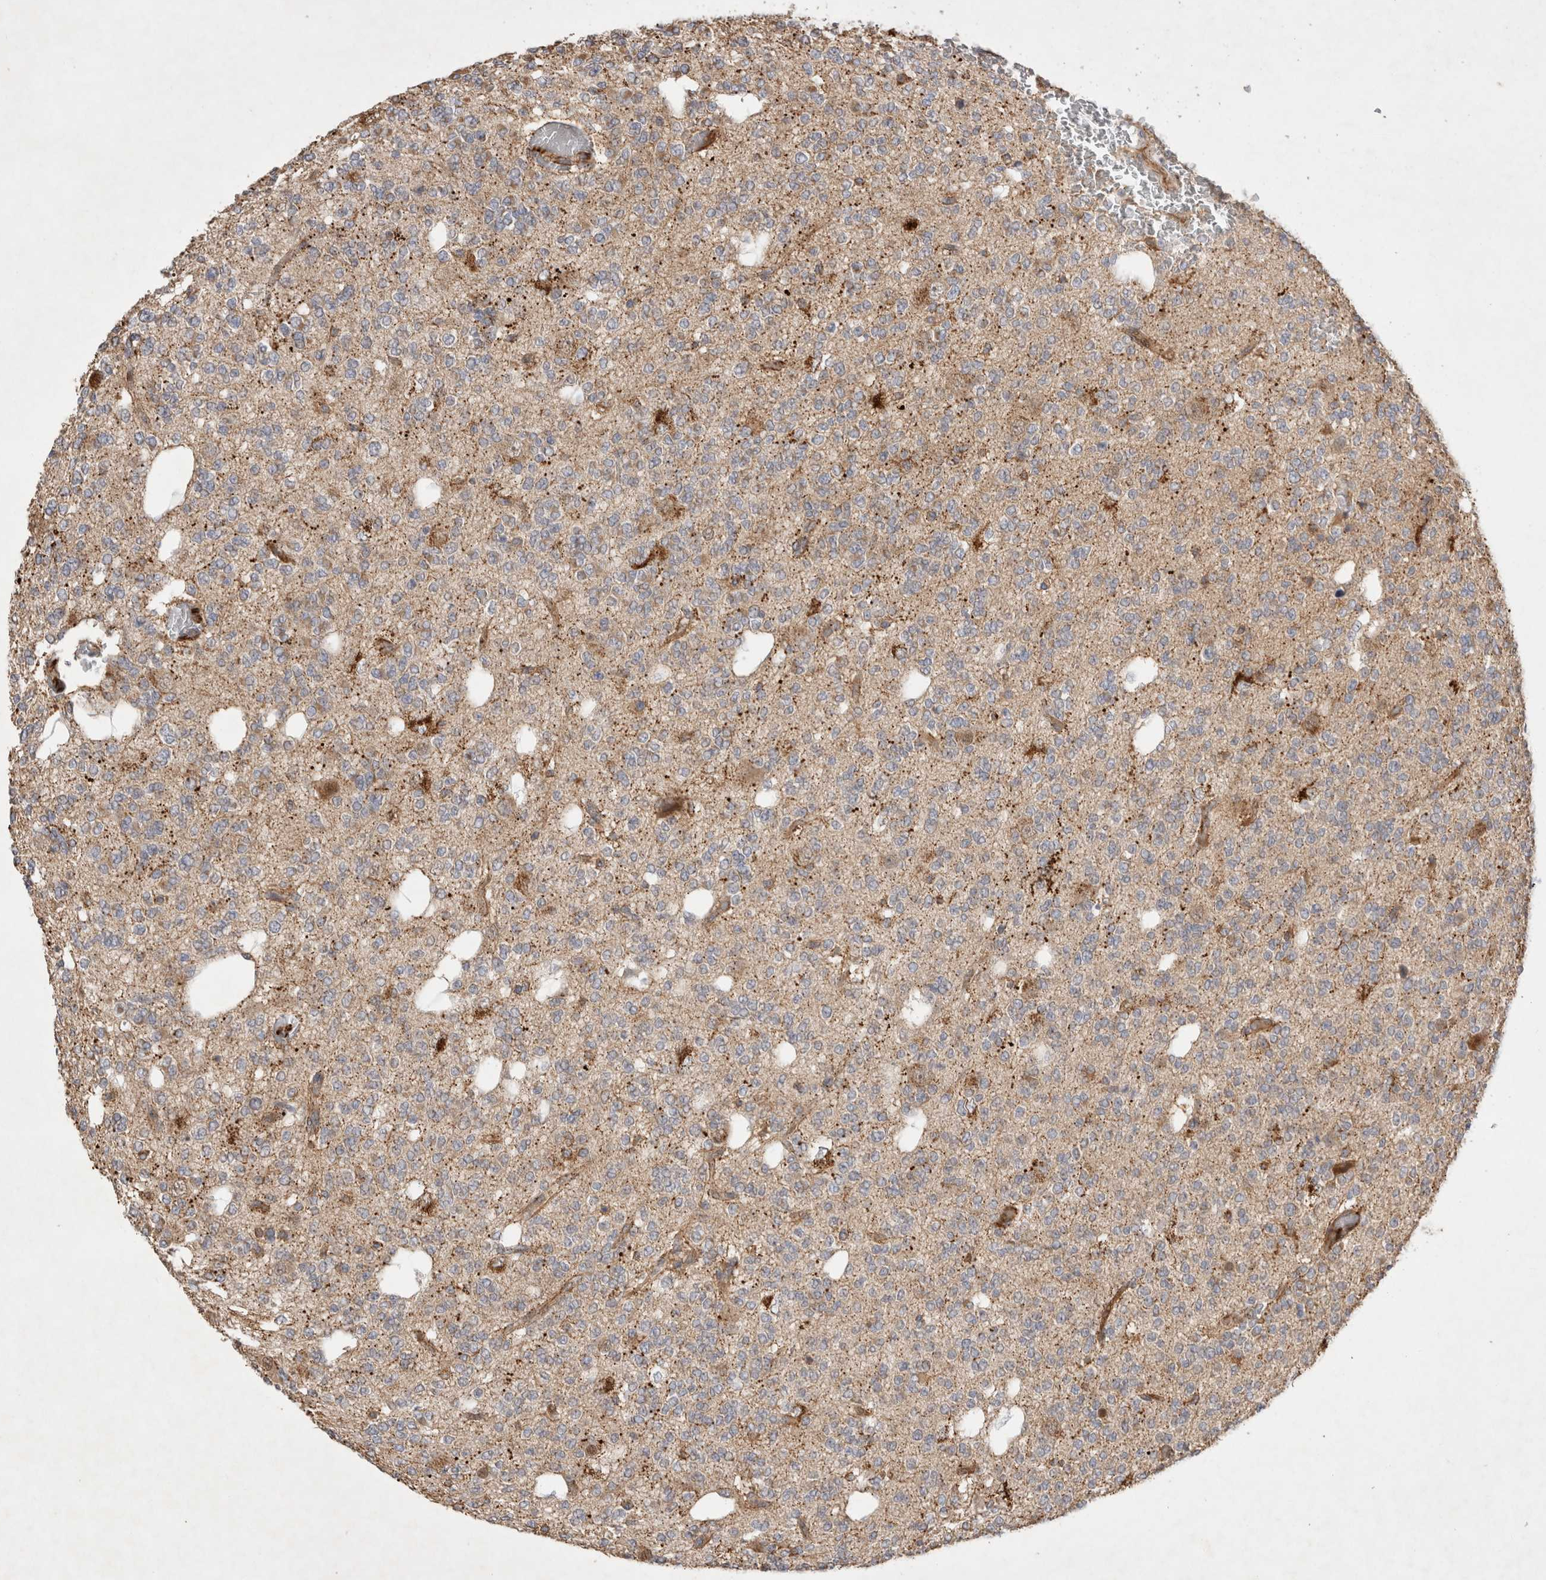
{"staining": {"intensity": "negative", "quantity": "none", "location": "none"}, "tissue": "glioma", "cell_type": "Tumor cells", "image_type": "cancer", "snomed": [{"axis": "morphology", "description": "Glioma, malignant, Low grade"}, {"axis": "topography", "description": "Brain"}], "caption": "Human glioma stained for a protein using immunohistochemistry (IHC) exhibits no positivity in tumor cells.", "gene": "NMU", "patient": {"sex": "male", "age": 38}}